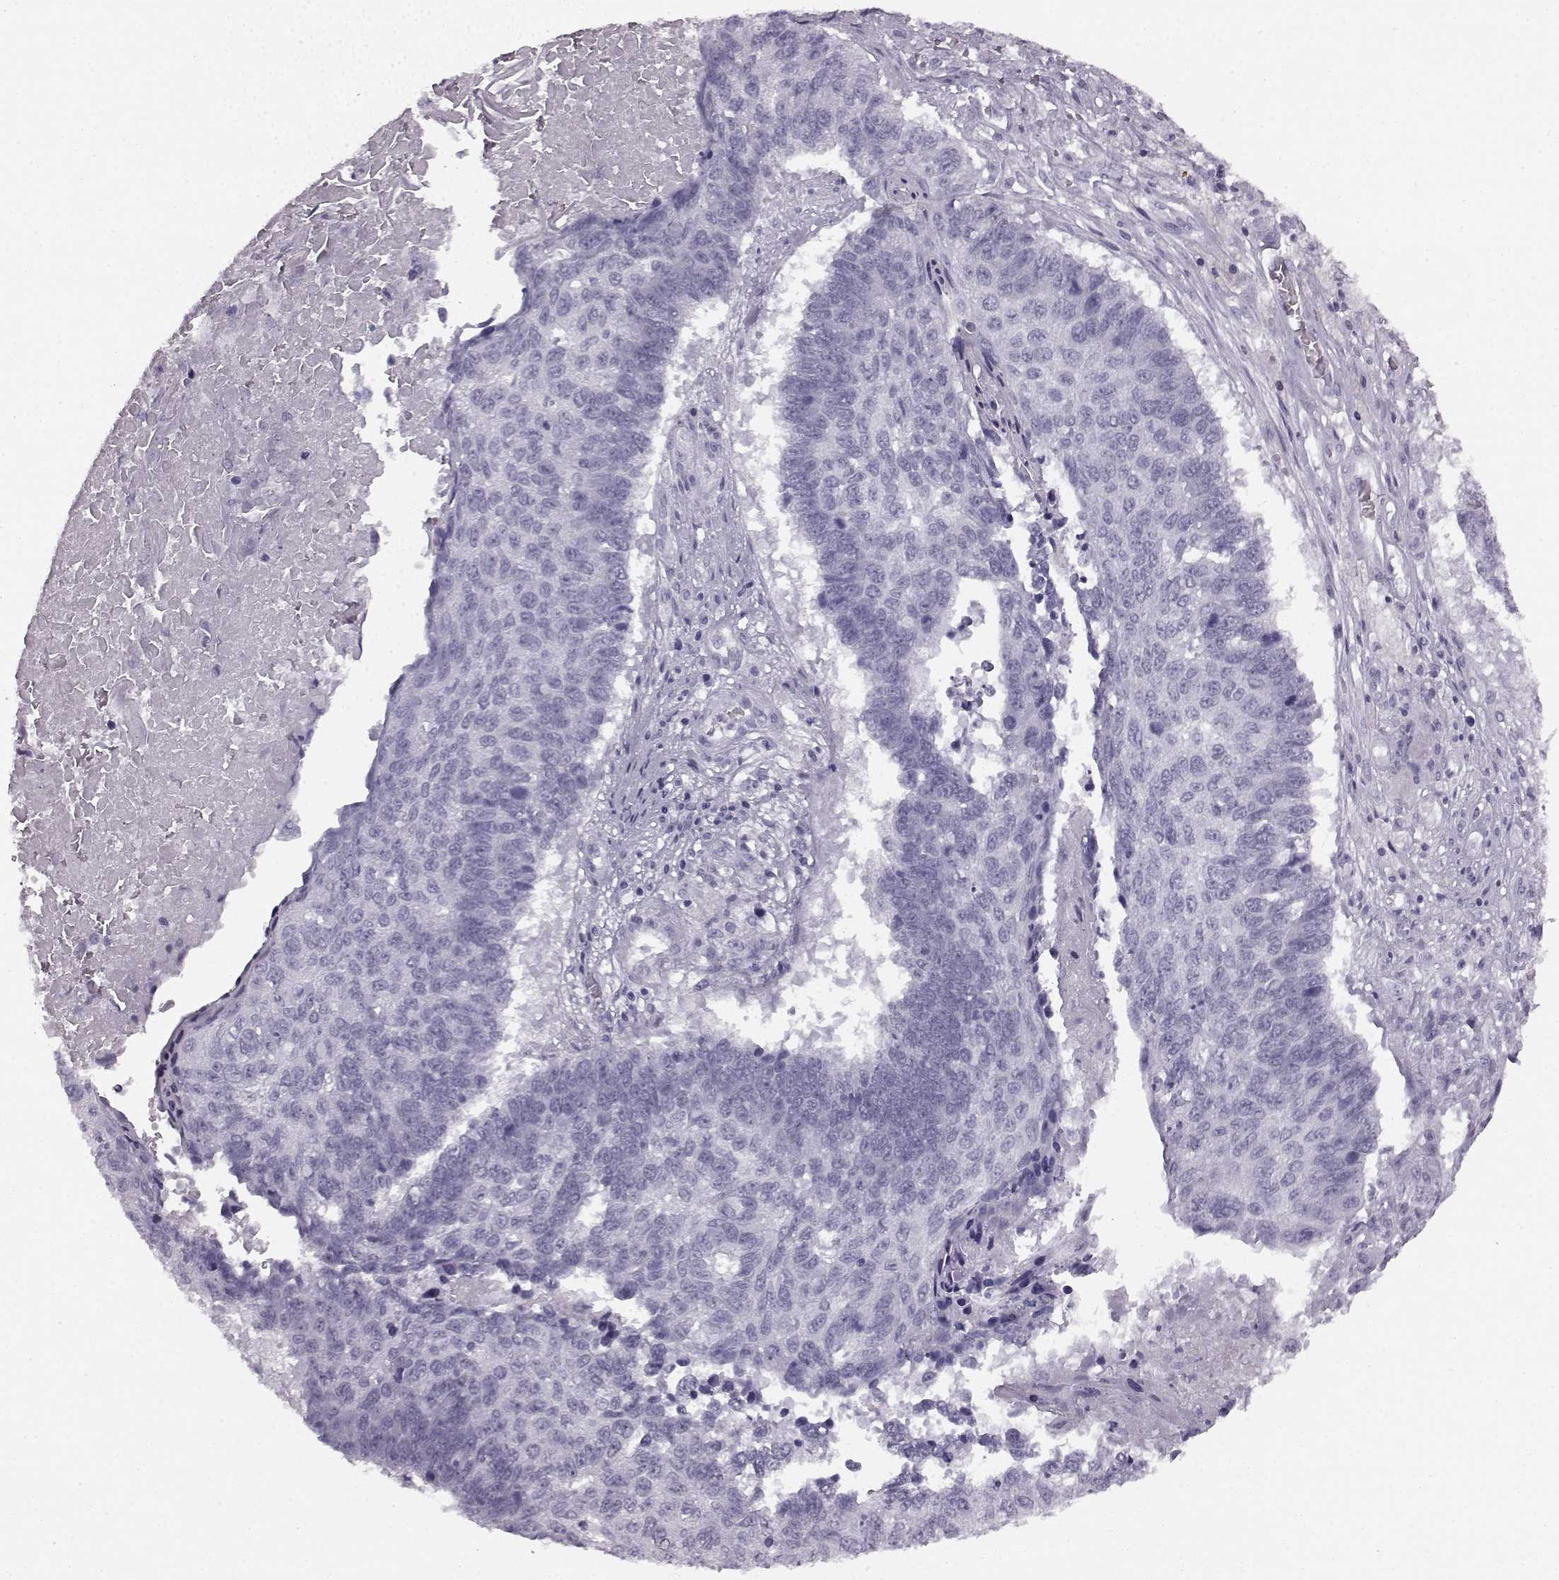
{"staining": {"intensity": "negative", "quantity": "none", "location": "none"}, "tissue": "lung cancer", "cell_type": "Tumor cells", "image_type": "cancer", "snomed": [{"axis": "morphology", "description": "Squamous cell carcinoma, NOS"}, {"axis": "topography", "description": "Lung"}], "caption": "DAB (3,3'-diaminobenzidine) immunohistochemical staining of squamous cell carcinoma (lung) displays no significant positivity in tumor cells.", "gene": "JSRP1", "patient": {"sex": "male", "age": 73}}